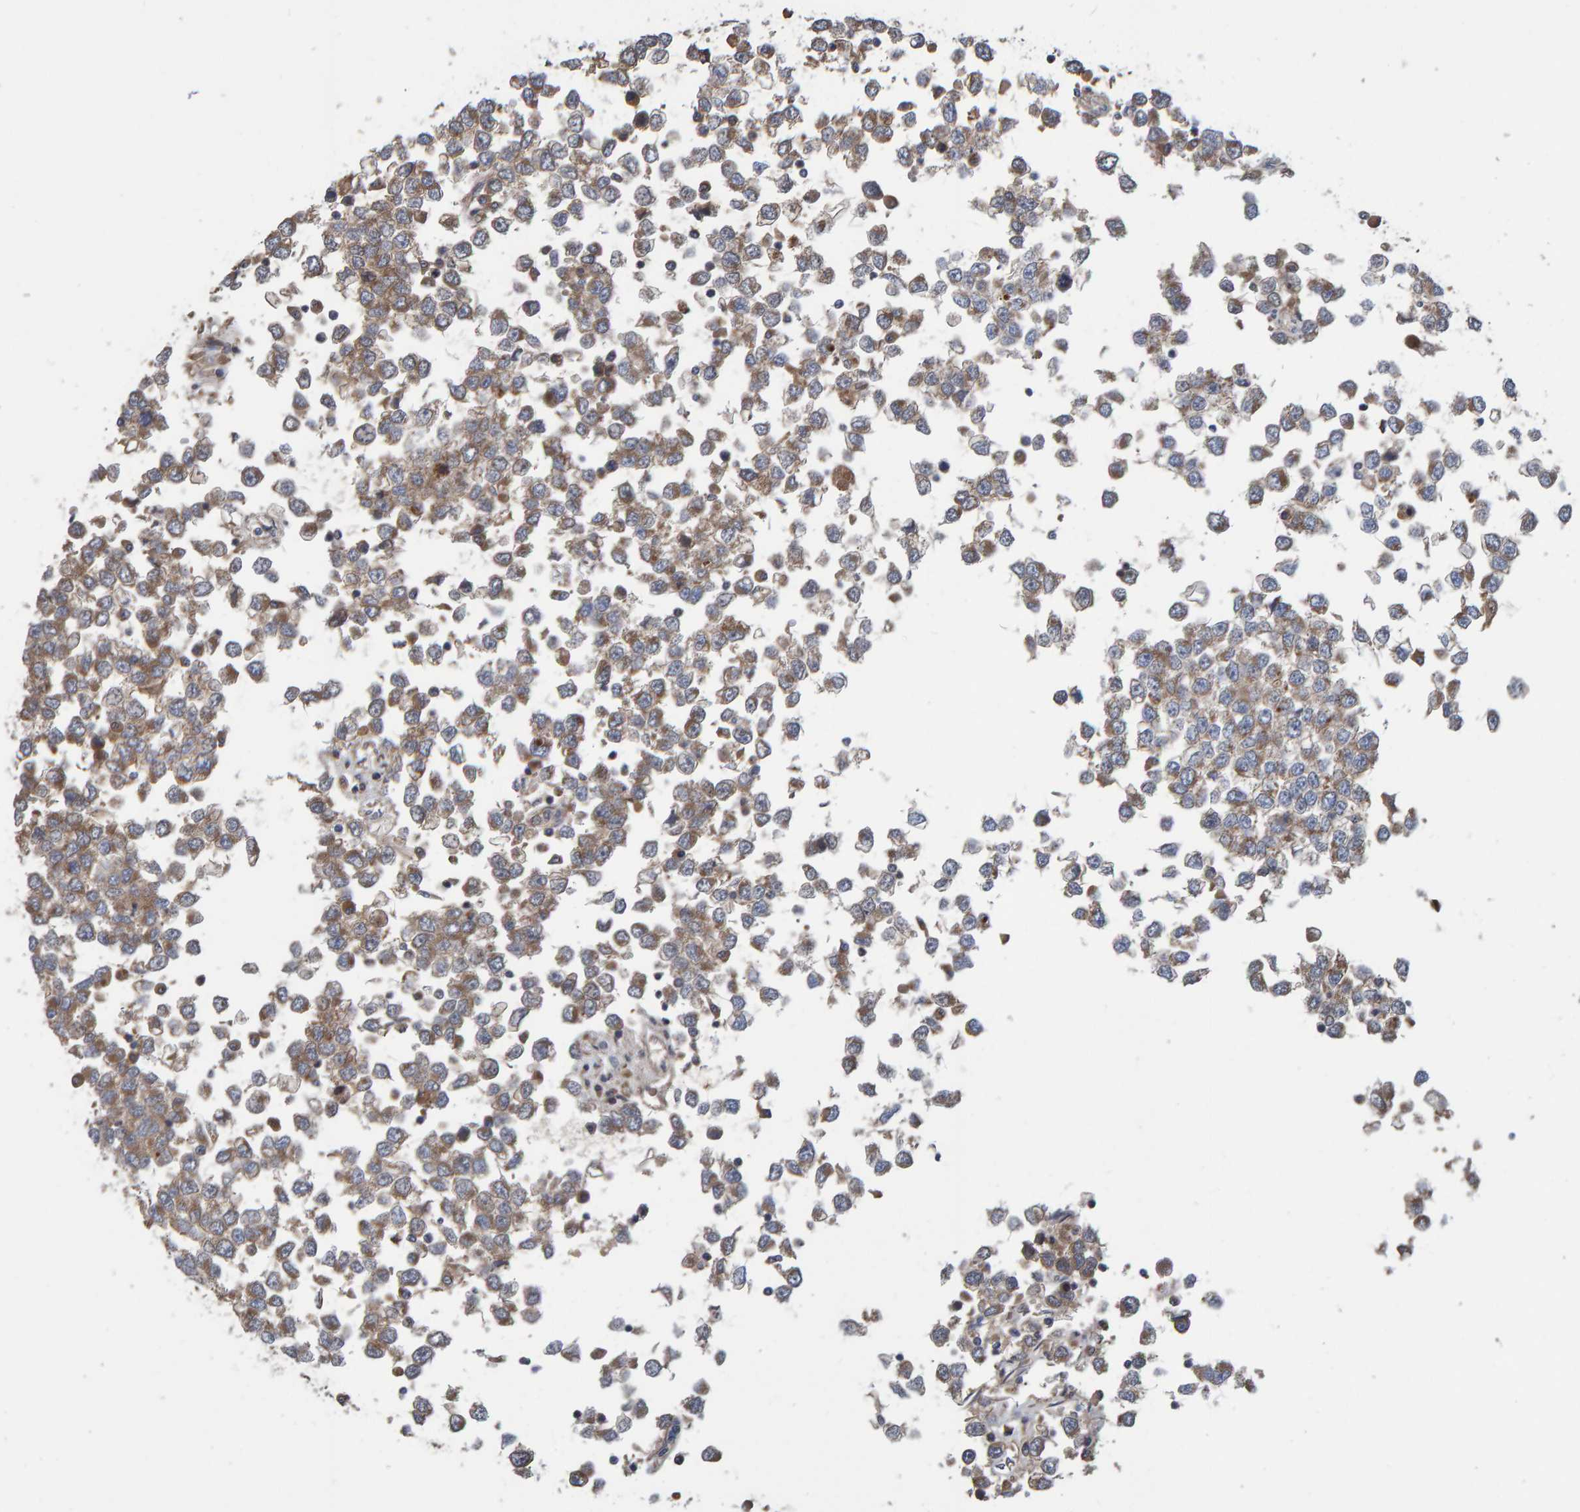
{"staining": {"intensity": "weak", "quantity": ">75%", "location": "cytoplasmic/membranous"}, "tissue": "testis cancer", "cell_type": "Tumor cells", "image_type": "cancer", "snomed": [{"axis": "morphology", "description": "Seminoma, NOS"}, {"axis": "topography", "description": "Testis"}], "caption": "This histopathology image reveals testis cancer (seminoma) stained with immunohistochemistry (IHC) to label a protein in brown. The cytoplasmic/membranous of tumor cells show weak positivity for the protein. Nuclei are counter-stained blue.", "gene": "KIAA0753", "patient": {"sex": "male", "age": 65}}